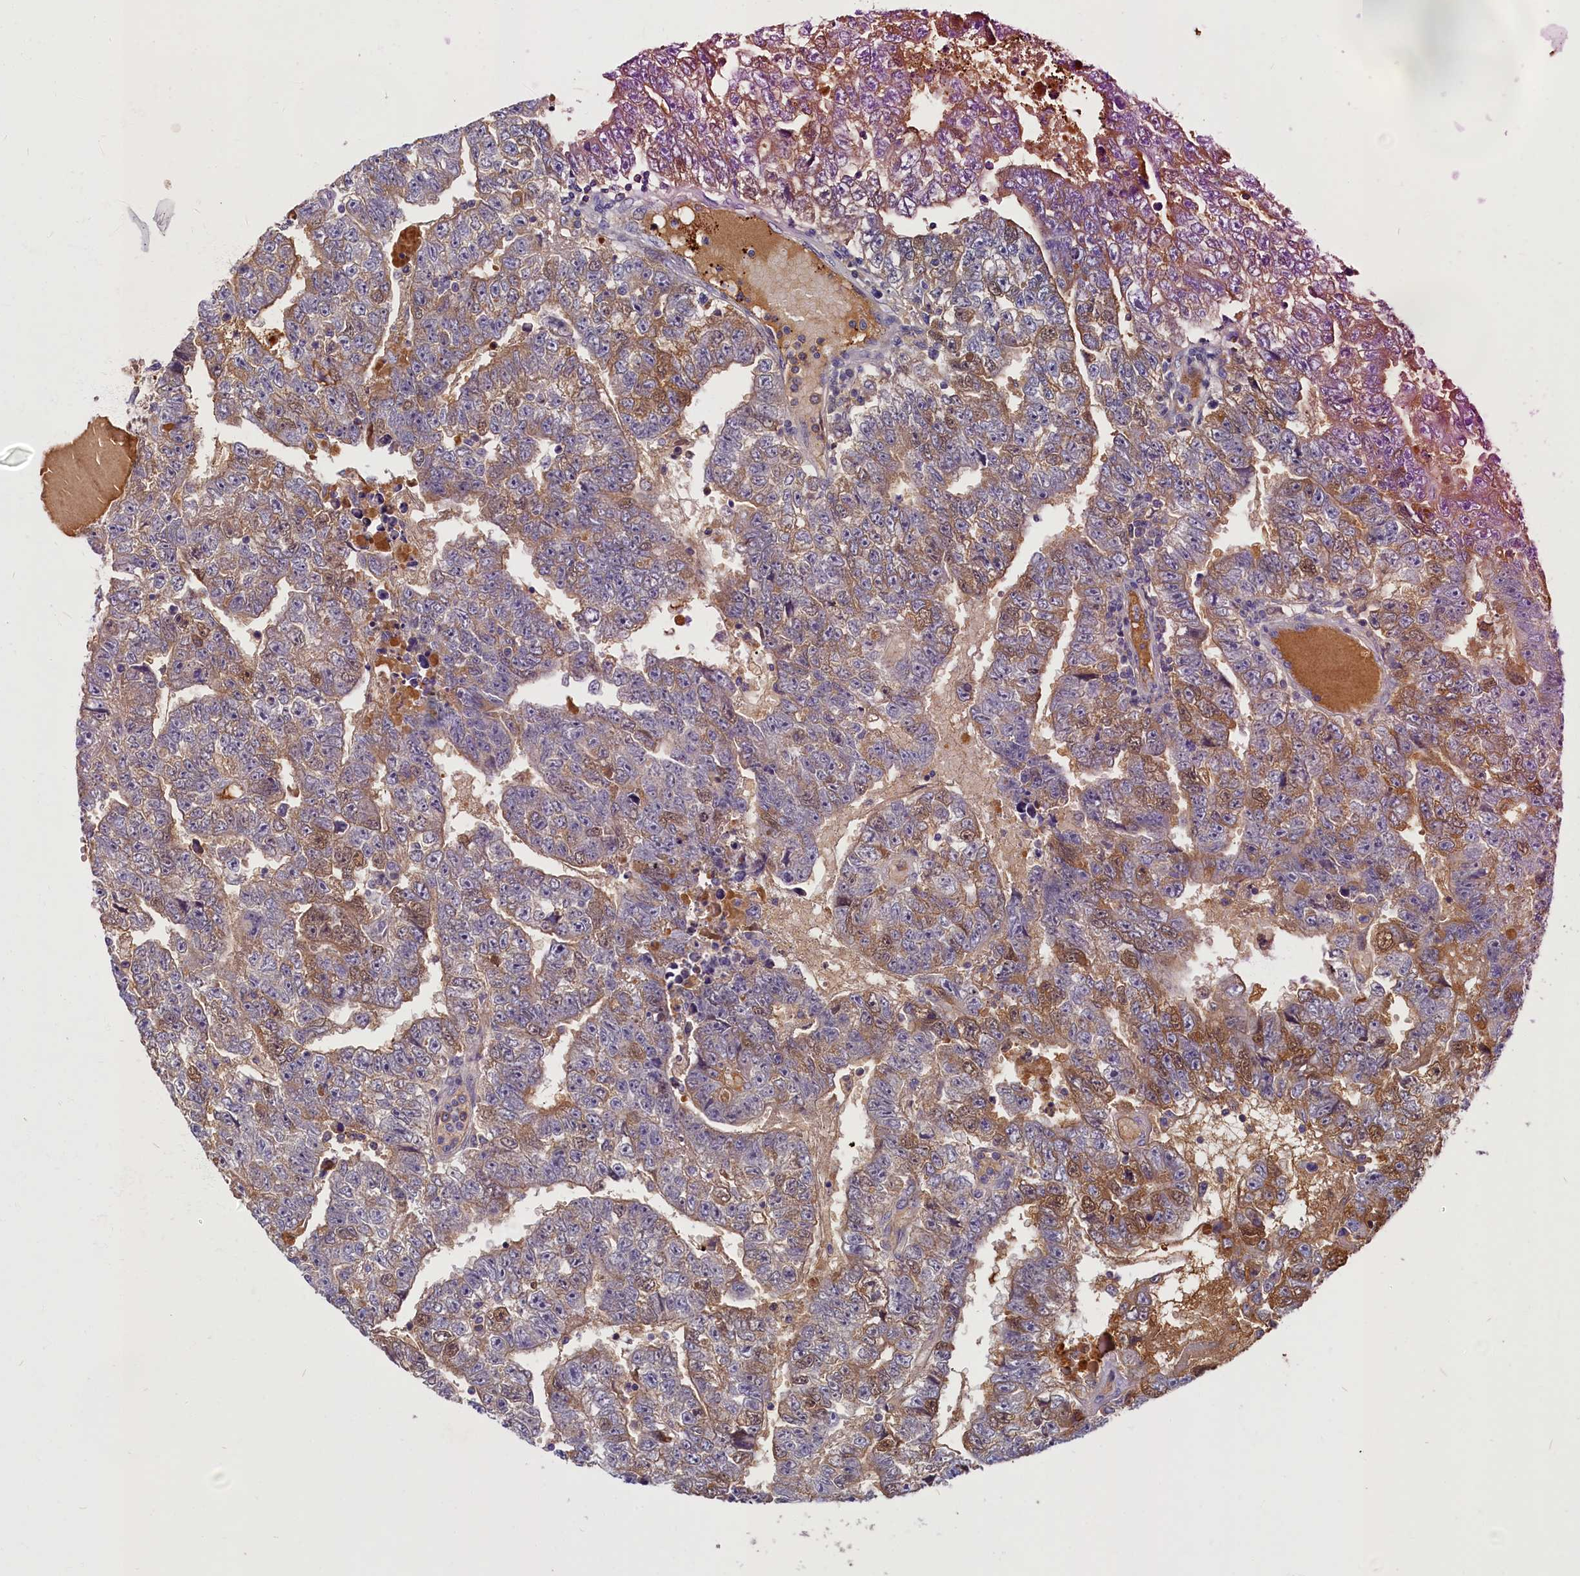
{"staining": {"intensity": "moderate", "quantity": "25%-75%", "location": "cytoplasmic/membranous"}, "tissue": "testis cancer", "cell_type": "Tumor cells", "image_type": "cancer", "snomed": [{"axis": "morphology", "description": "Carcinoma, Embryonal, NOS"}, {"axis": "topography", "description": "Testis"}], "caption": "Approximately 25%-75% of tumor cells in human embryonal carcinoma (testis) demonstrate moderate cytoplasmic/membranous protein positivity as visualized by brown immunohistochemical staining.", "gene": "SV2C", "patient": {"sex": "male", "age": 25}}